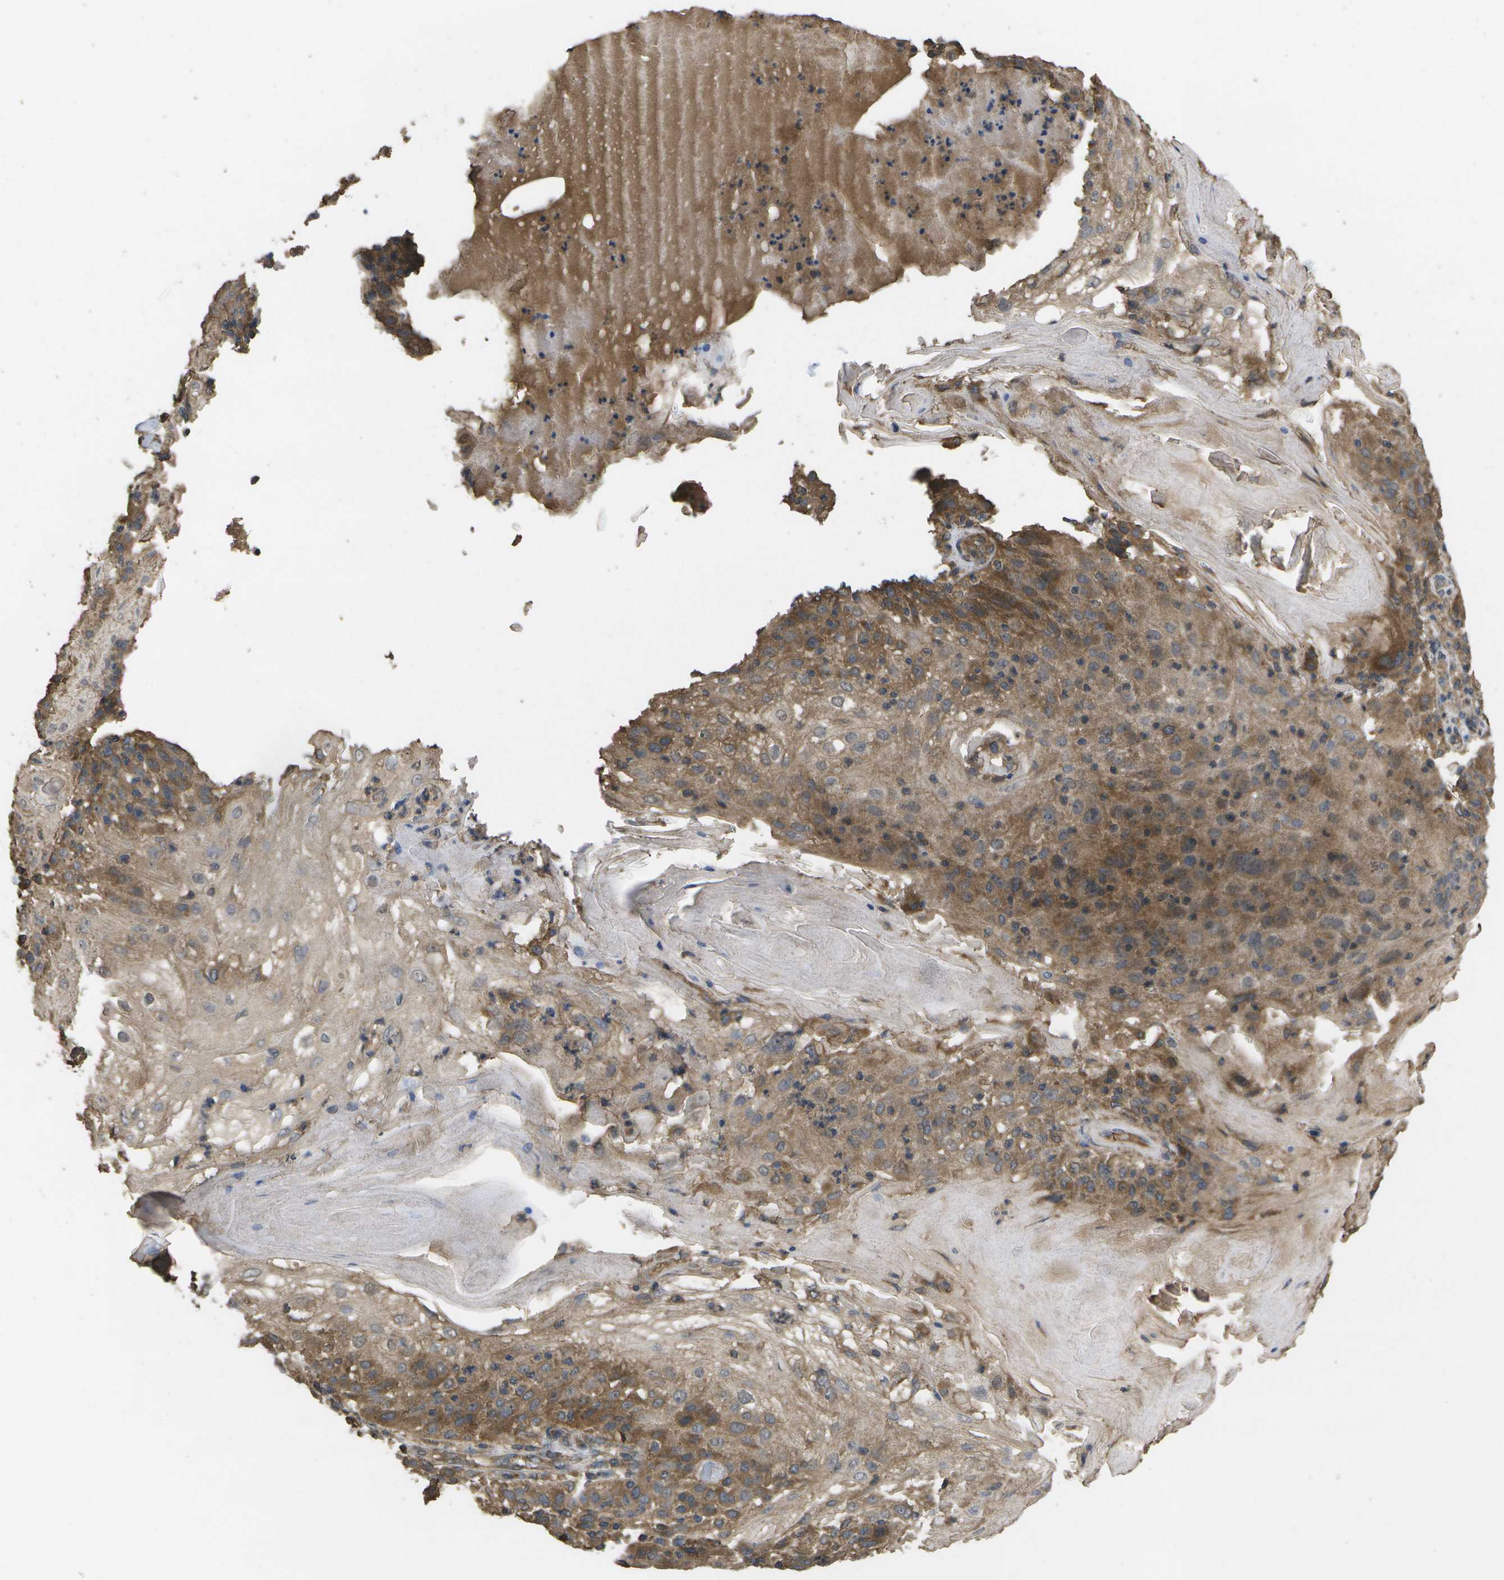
{"staining": {"intensity": "moderate", "quantity": ">75%", "location": "cytoplasmic/membranous"}, "tissue": "skin cancer", "cell_type": "Tumor cells", "image_type": "cancer", "snomed": [{"axis": "morphology", "description": "Normal tissue, NOS"}, {"axis": "morphology", "description": "Squamous cell carcinoma, NOS"}, {"axis": "topography", "description": "Skin"}], "caption": "Moderate cytoplasmic/membranous expression for a protein is appreciated in about >75% of tumor cells of skin cancer using immunohistochemistry.", "gene": "SACS", "patient": {"sex": "female", "age": 83}}